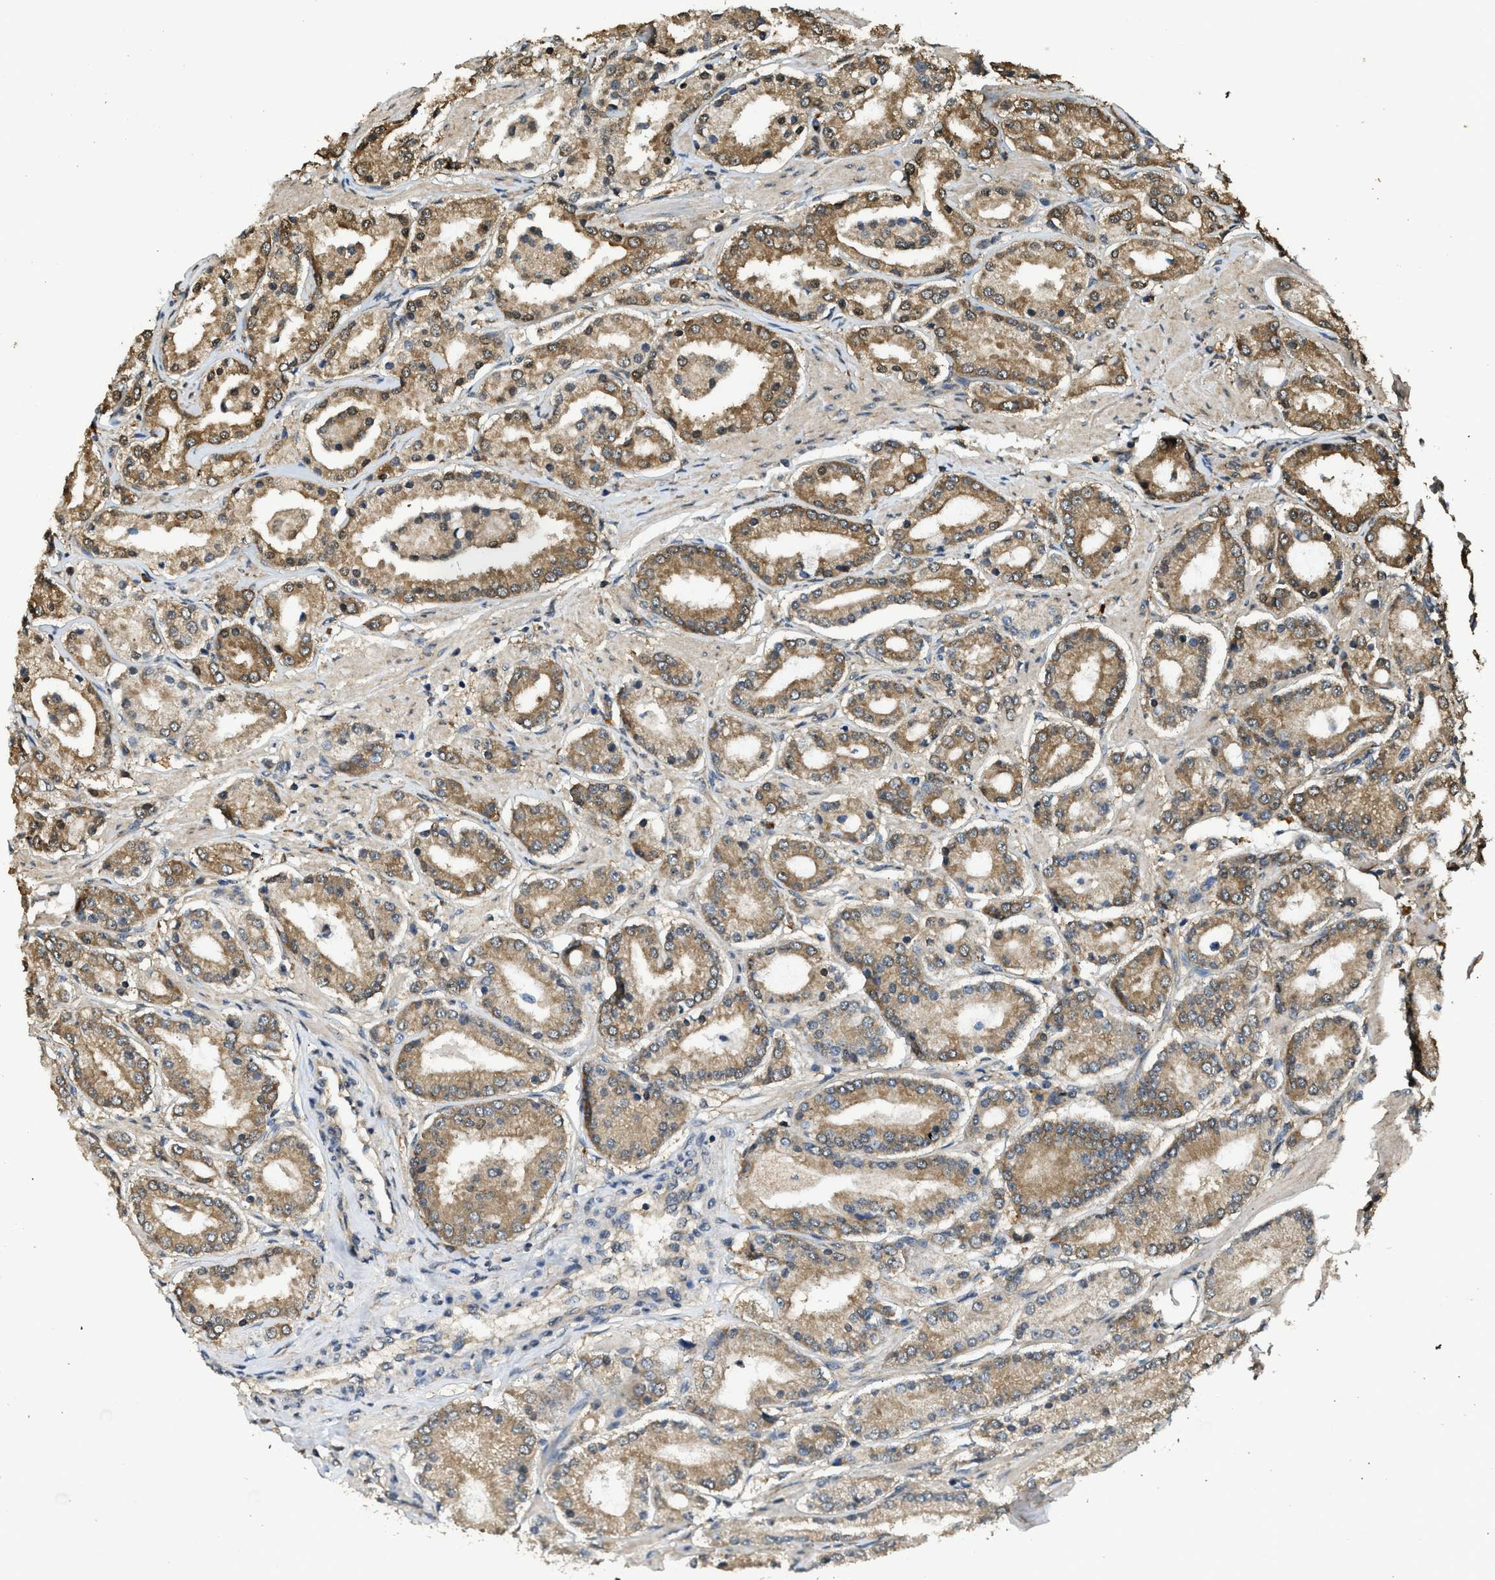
{"staining": {"intensity": "moderate", "quantity": ">75%", "location": "cytoplasmic/membranous"}, "tissue": "prostate cancer", "cell_type": "Tumor cells", "image_type": "cancer", "snomed": [{"axis": "morphology", "description": "Adenocarcinoma, Low grade"}, {"axis": "topography", "description": "Prostate"}], "caption": "Immunohistochemical staining of human prostate cancer (low-grade adenocarcinoma) shows moderate cytoplasmic/membranous protein positivity in about >75% of tumor cells.", "gene": "SLC36A4", "patient": {"sex": "male", "age": 63}}